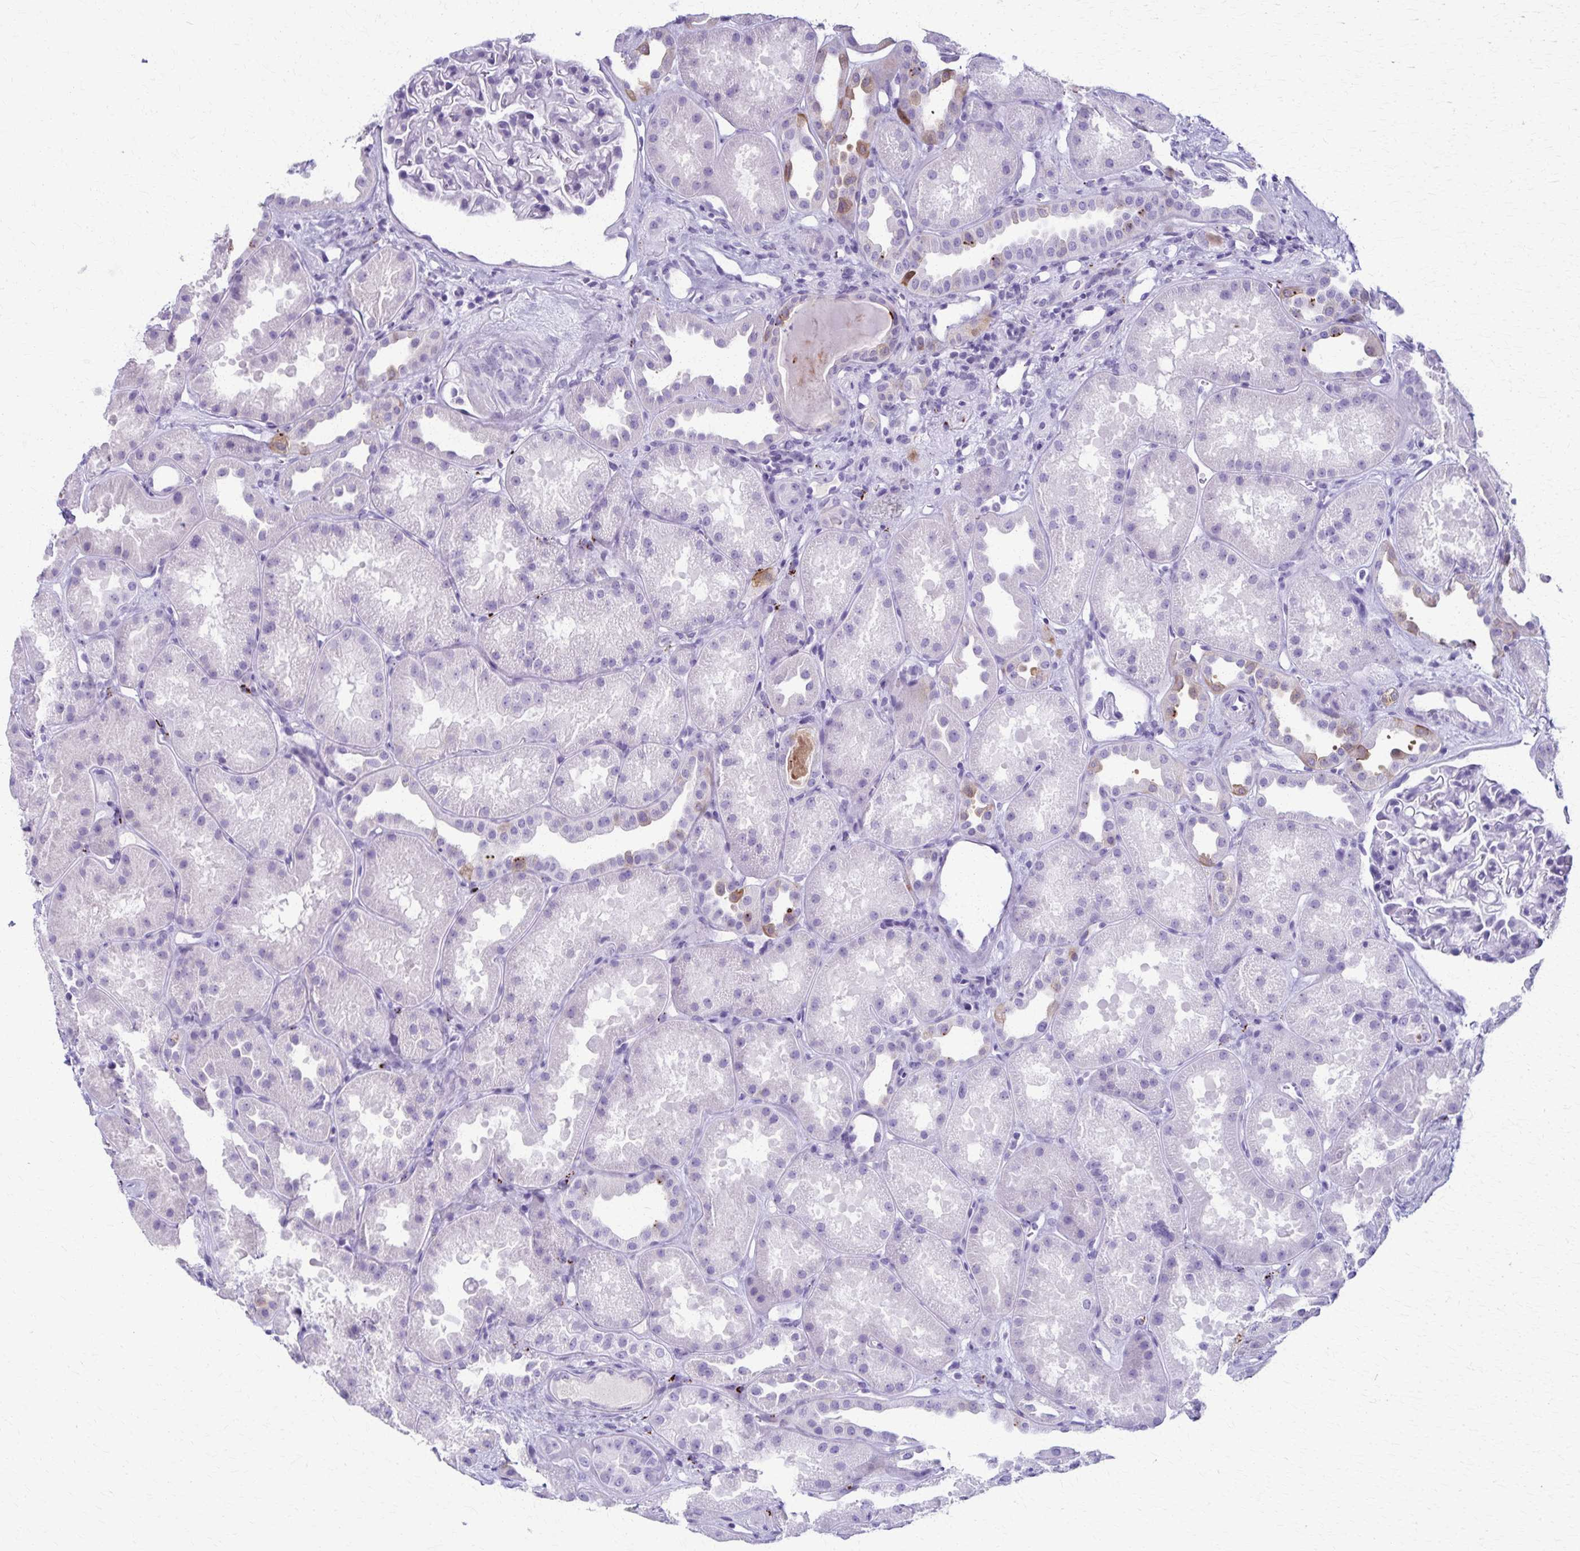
{"staining": {"intensity": "negative", "quantity": "none", "location": "none"}, "tissue": "kidney", "cell_type": "Cells in glomeruli", "image_type": "normal", "snomed": [{"axis": "morphology", "description": "Normal tissue, NOS"}, {"axis": "topography", "description": "Kidney"}], "caption": "Immunohistochemistry histopathology image of normal kidney stained for a protein (brown), which displays no positivity in cells in glomeruli.", "gene": "TMEM60", "patient": {"sex": "male", "age": 61}}